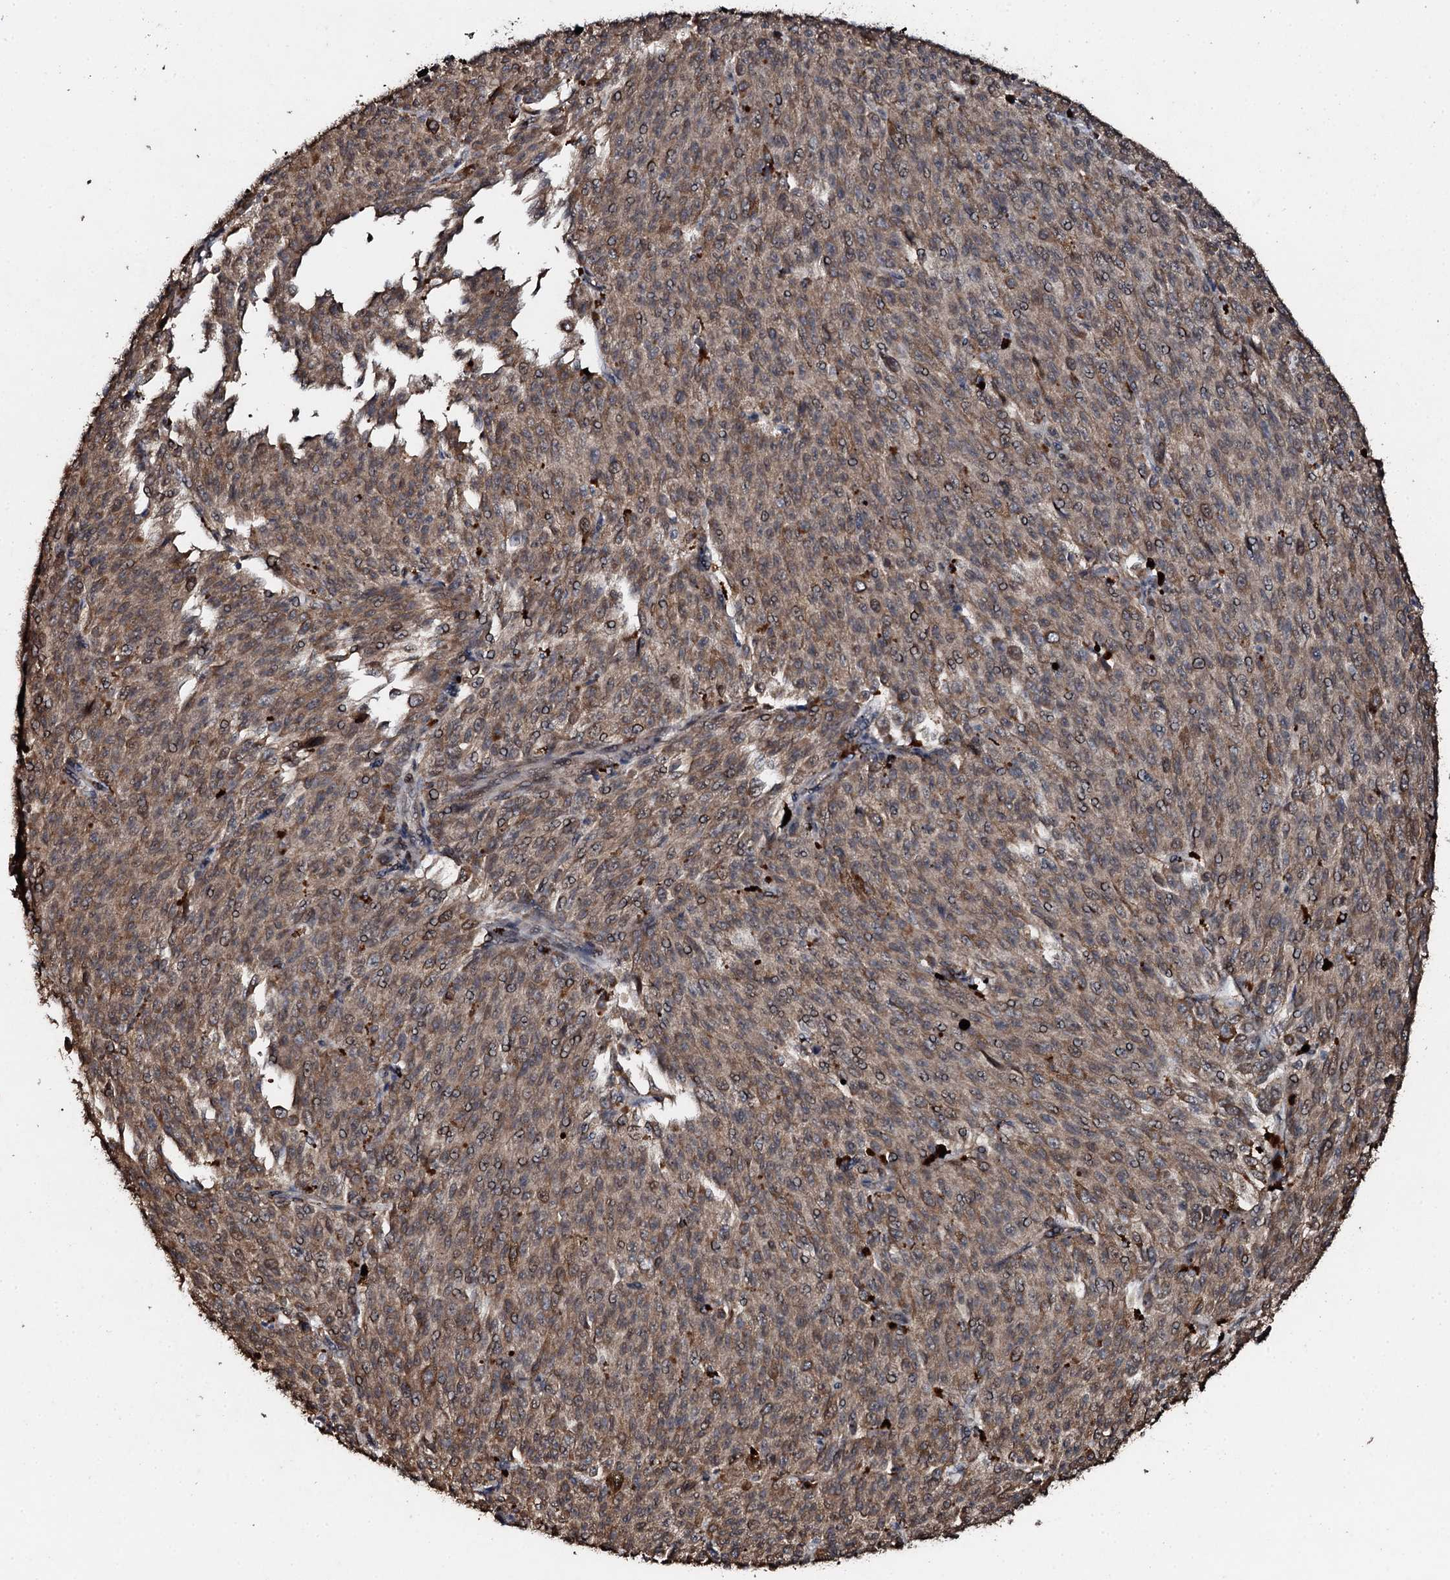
{"staining": {"intensity": "moderate", "quantity": ">75%", "location": "cytoplasmic/membranous"}, "tissue": "melanoma", "cell_type": "Tumor cells", "image_type": "cancer", "snomed": [{"axis": "morphology", "description": "Malignant melanoma, NOS"}, {"axis": "topography", "description": "Skin"}], "caption": "Human melanoma stained for a protein (brown) reveals moderate cytoplasmic/membranous positive staining in about >75% of tumor cells.", "gene": "ADAMTS10", "patient": {"sex": "female", "age": 52}}